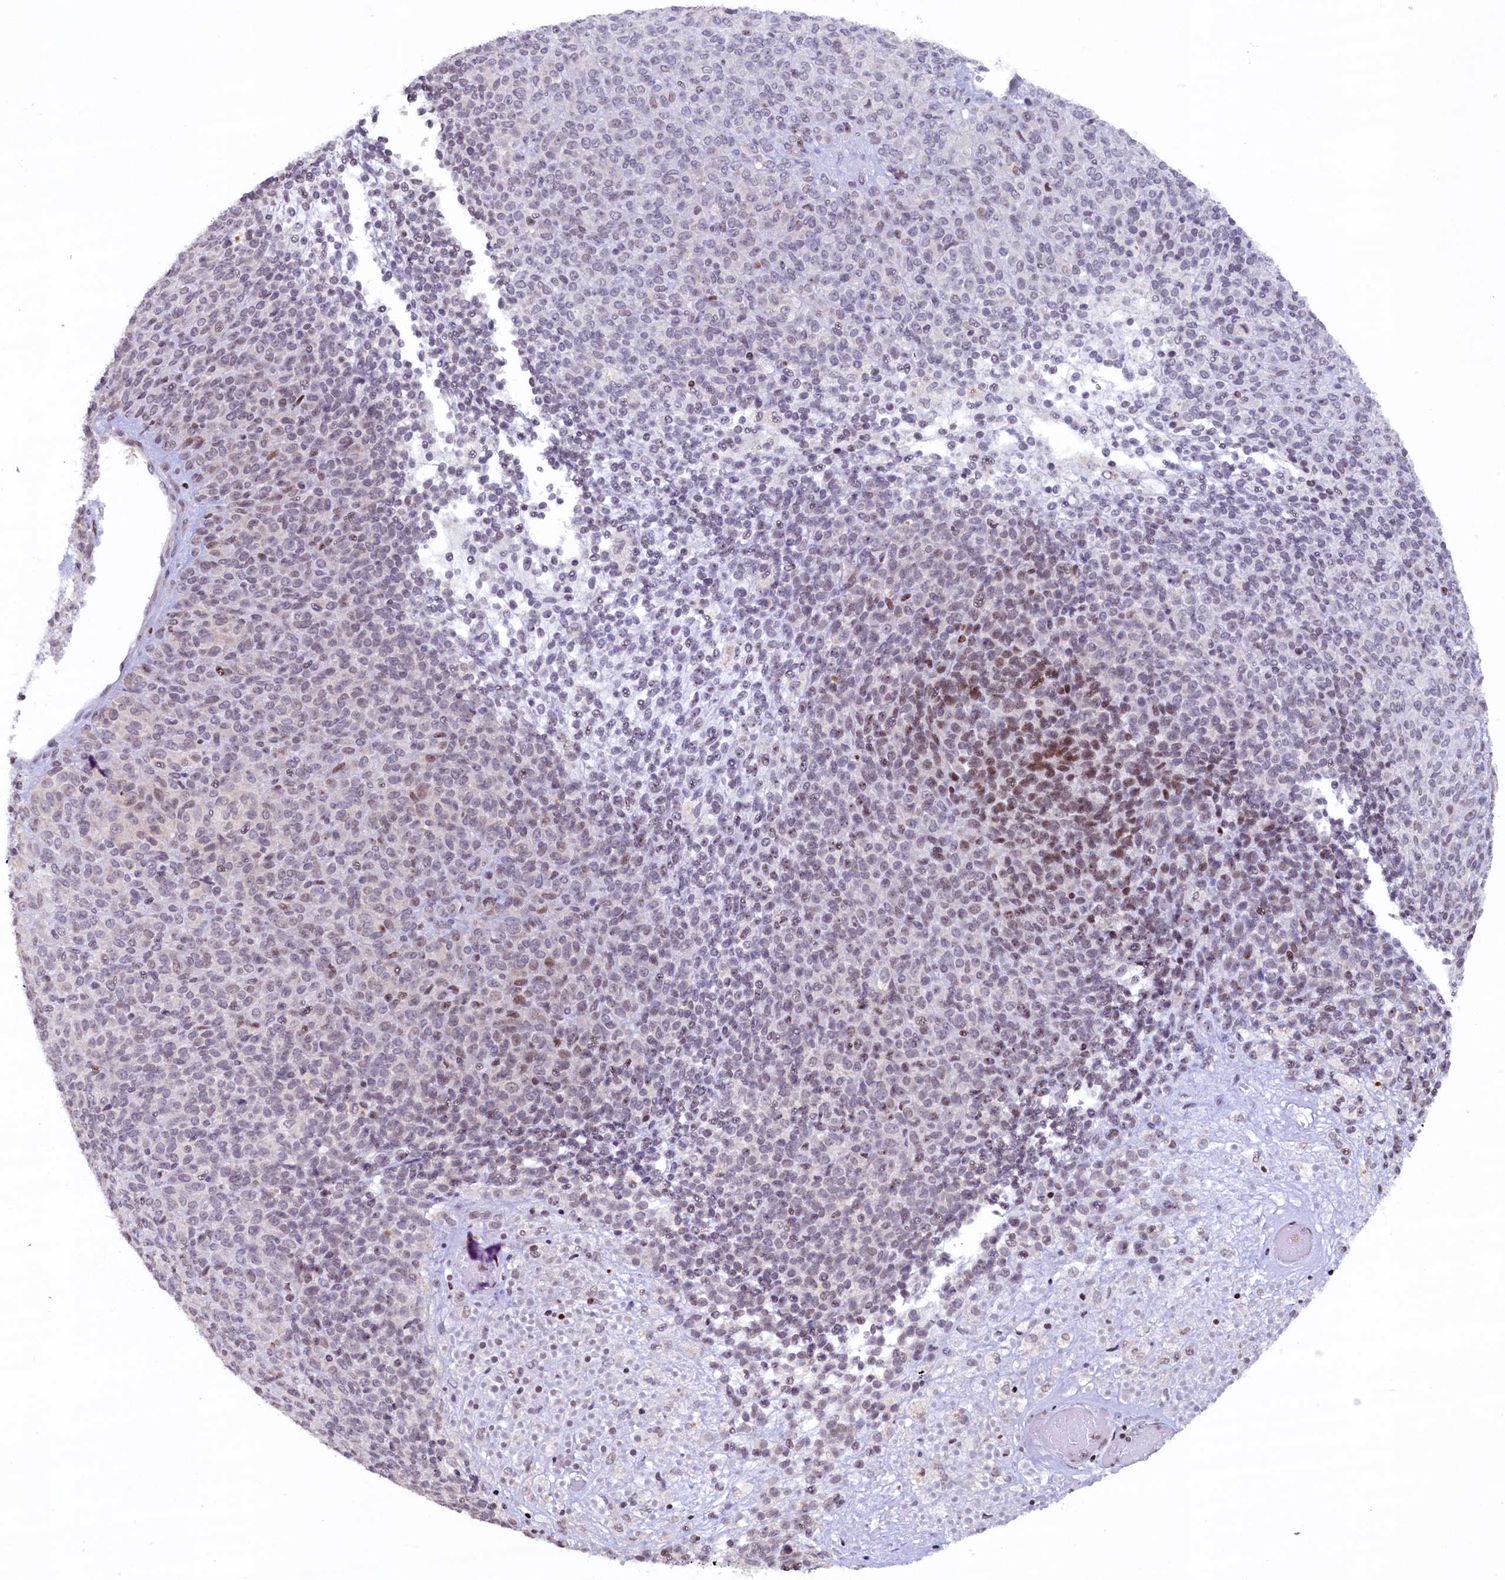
{"staining": {"intensity": "weak", "quantity": "<25%", "location": "nuclear"}, "tissue": "melanoma", "cell_type": "Tumor cells", "image_type": "cancer", "snomed": [{"axis": "morphology", "description": "Malignant melanoma, Metastatic site"}, {"axis": "topography", "description": "Brain"}], "caption": "Tumor cells are negative for brown protein staining in melanoma.", "gene": "FYB1", "patient": {"sex": "female", "age": 56}}